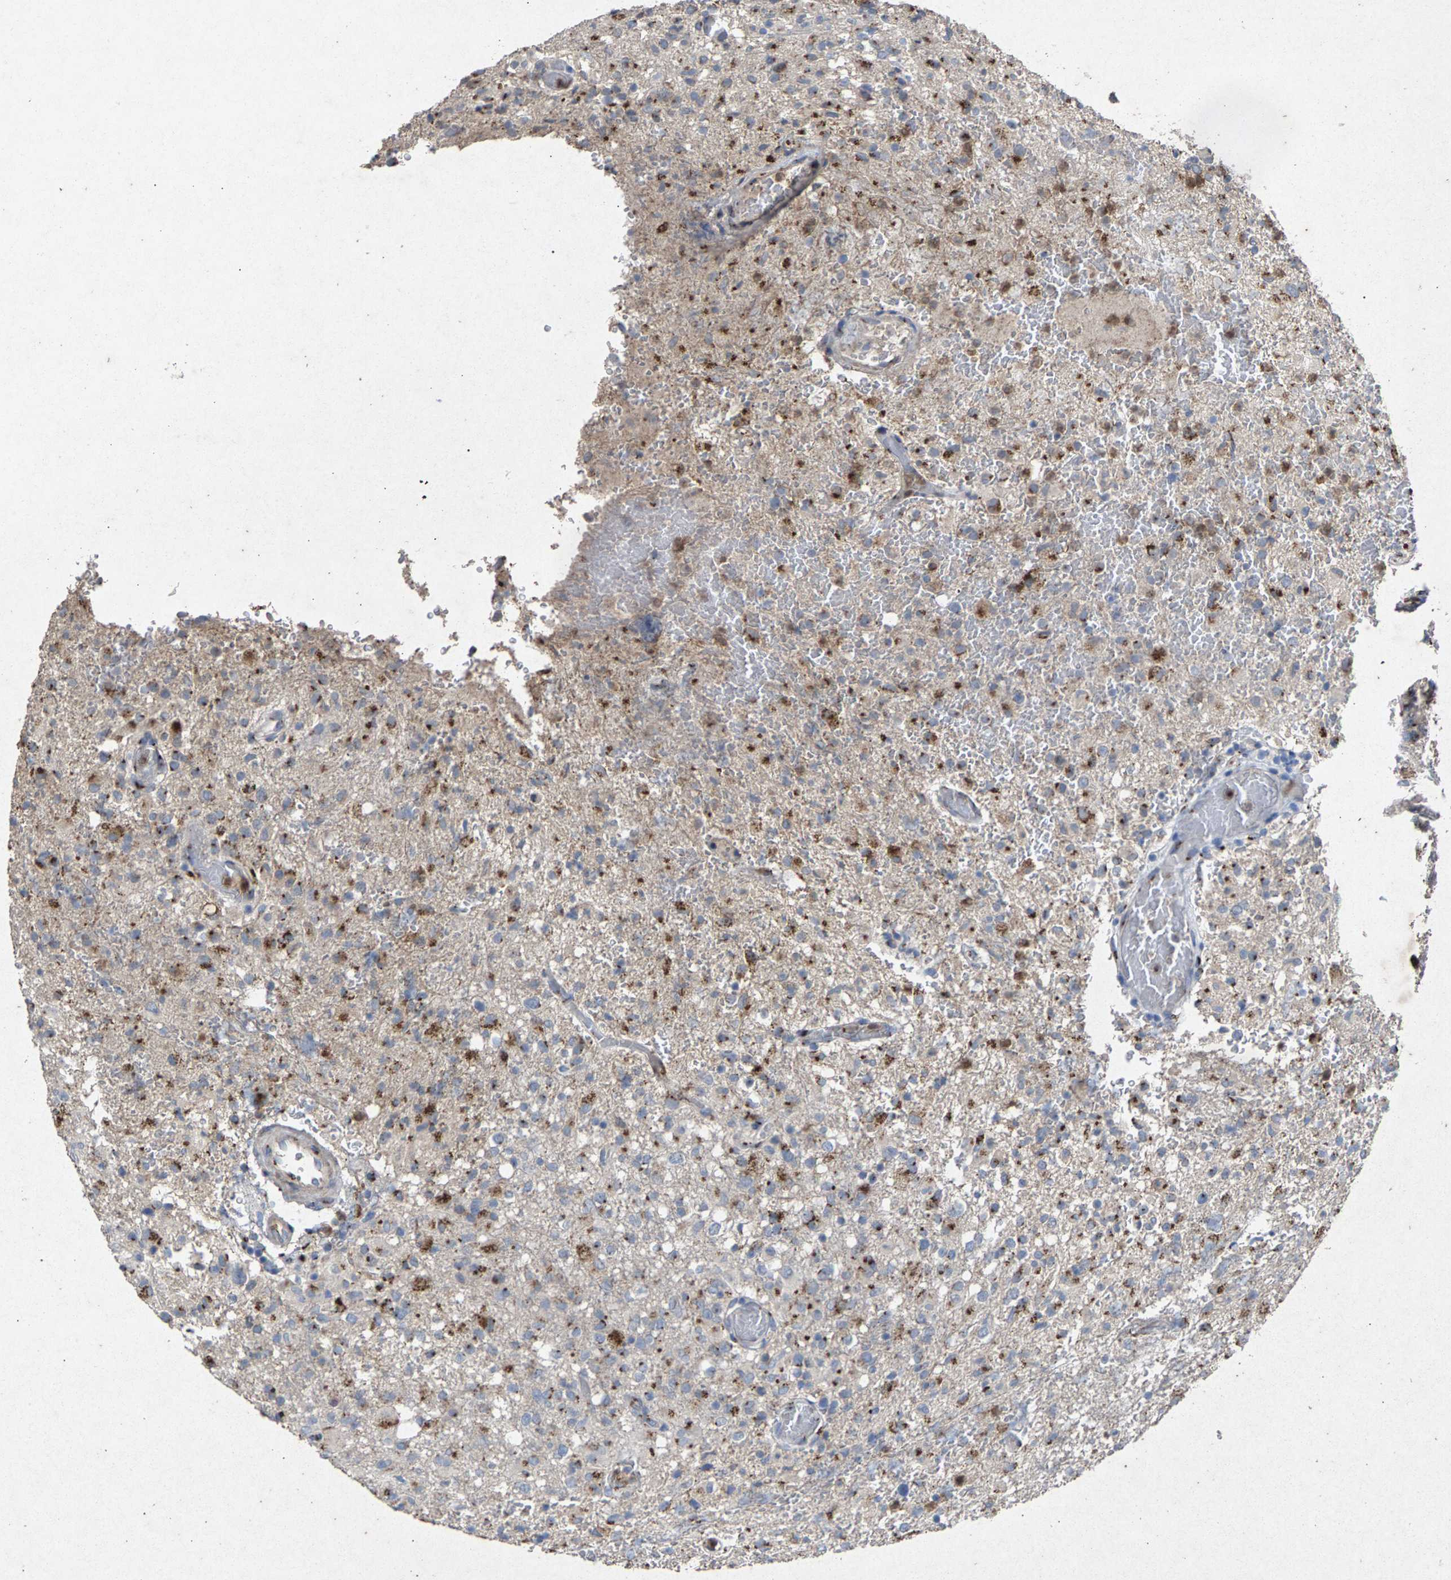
{"staining": {"intensity": "moderate", "quantity": ">75%", "location": "cytoplasmic/membranous"}, "tissue": "glioma", "cell_type": "Tumor cells", "image_type": "cancer", "snomed": [{"axis": "morphology", "description": "Glioma, malignant, High grade"}, {"axis": "topography", "description": "Brain"}], "caption": "DAB immunohistochemical staining of human high-grade glioma (malignant) displays moderate cytoplasmic/membranous protein expression in approximately >75% of tumor cells. Nuclei are stained in blue.", "gene": "MAN2A1", "patient": {"sex": "female", "age": 57}}